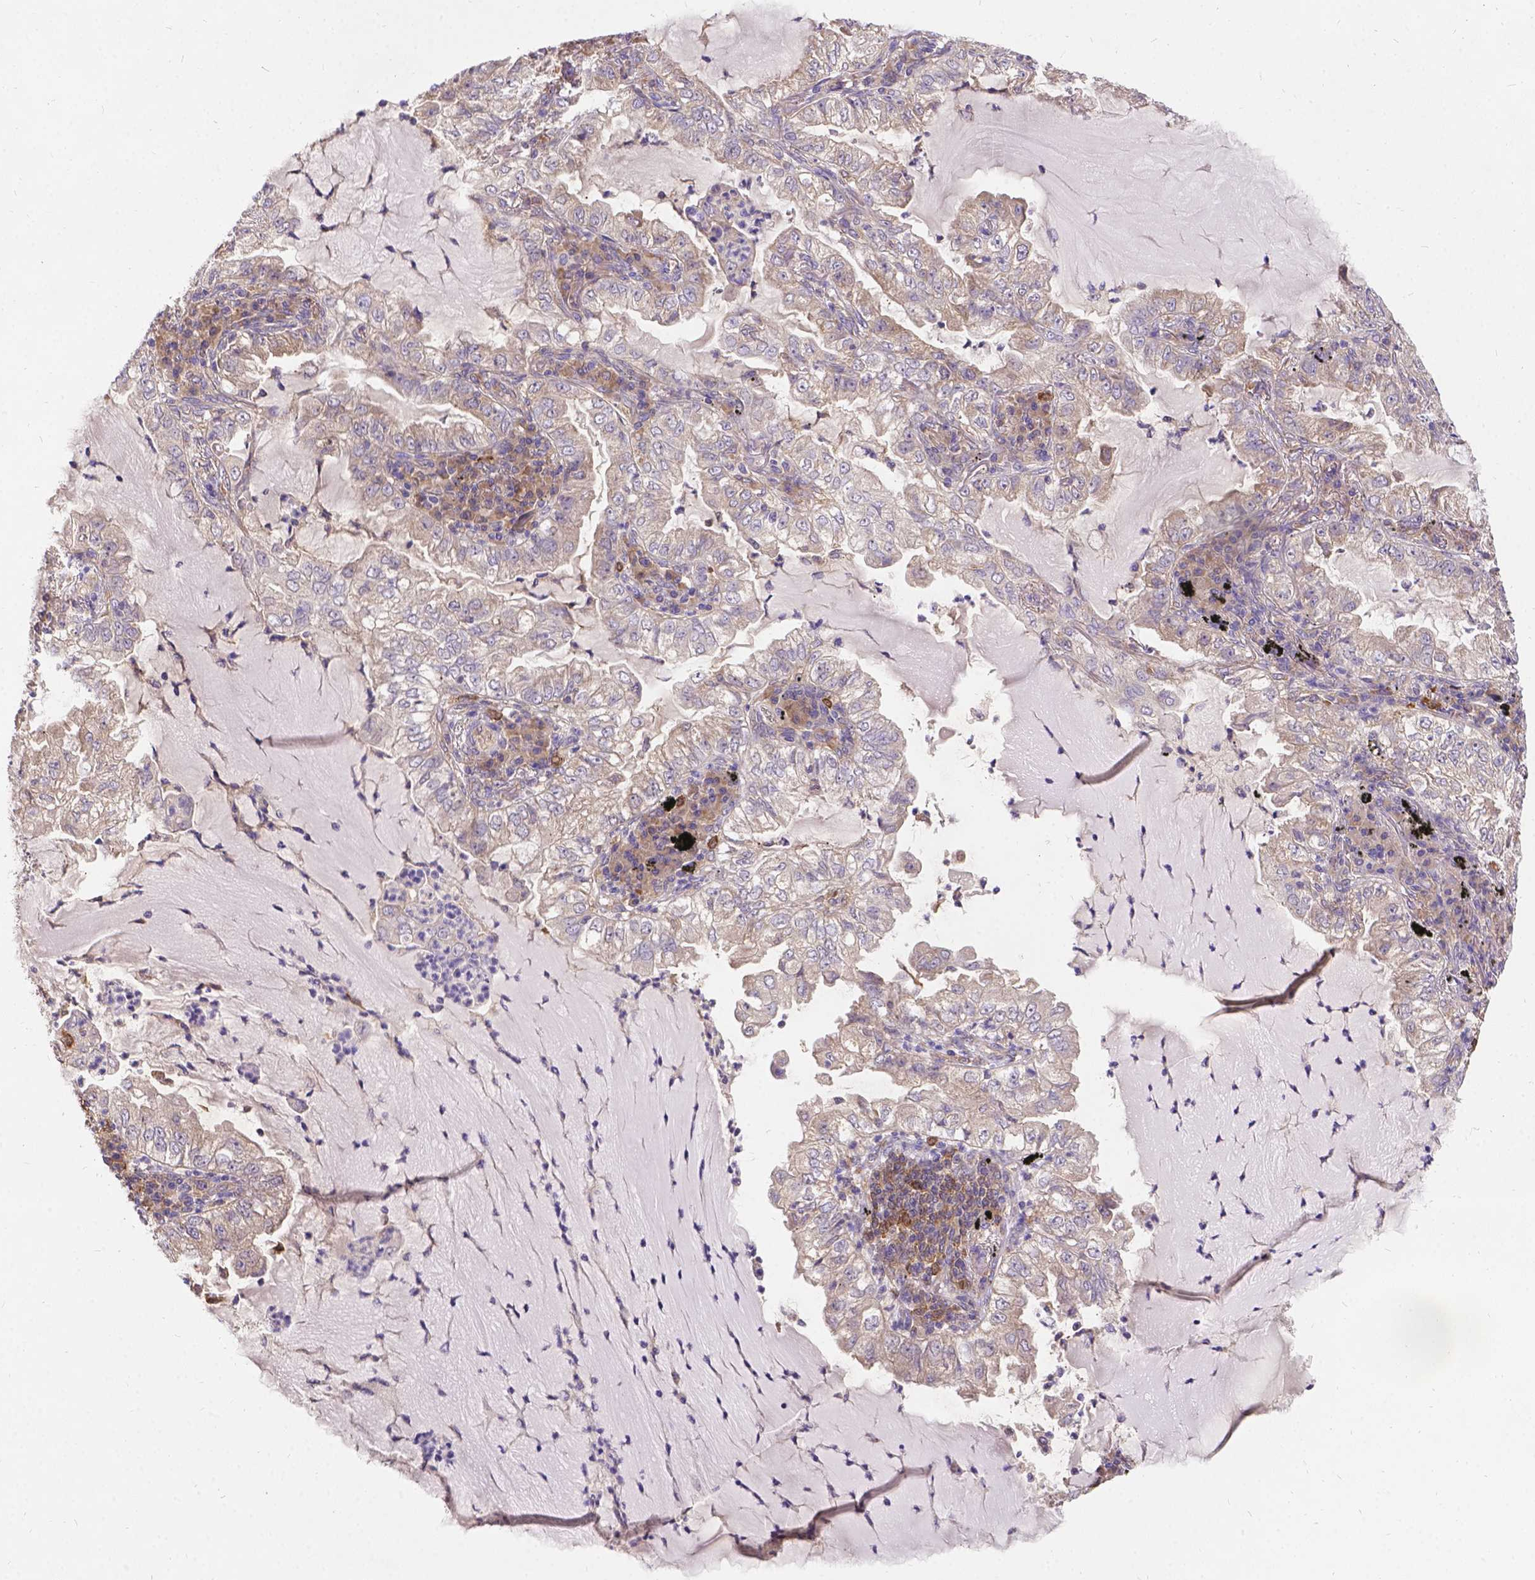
{"staining": {"intensity": "weak", "quantity": "<25%", "location": "cytoplasmic/membranous"}, "tissue": "lung cancer", "cell_type": "Tumor cells", "image_type": "cancer", "snomed": [{"axis": "morphology", "description": "Adenocarcinoma, NOS"}, {"axis": "topography", "description": "Lung"}], "caption": "IHC histopathology image of neoplastic tissue: lung cancer (adenocarcinoma) stained with DAB (3,3'-diaminobenzidine) demonstrates no significant protein expression in tumor cells.", "gene": "DENND6A", "patient": {"sex": "female", "age": 73}}